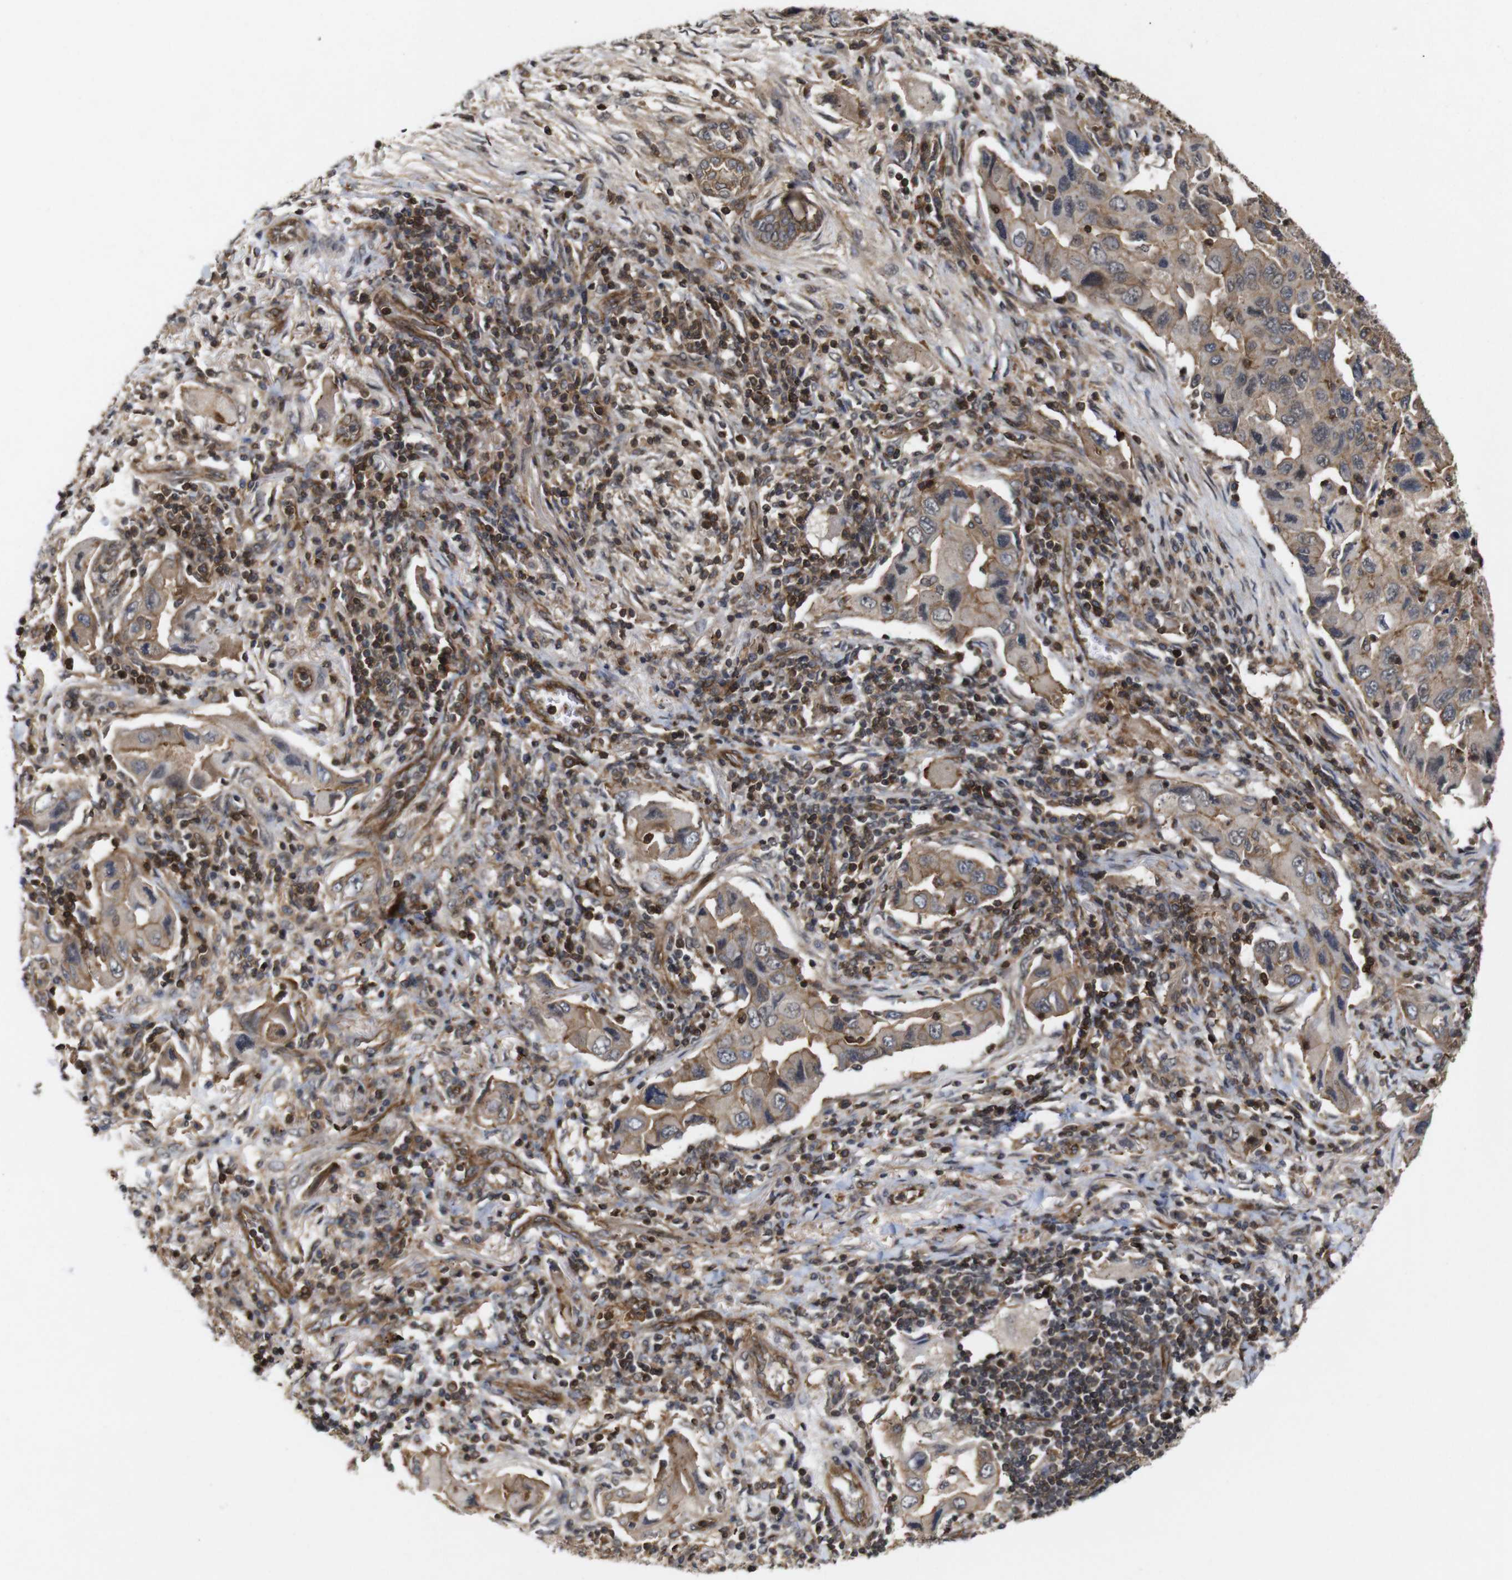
{"staining": {"intensity": "moderate", "quantity": ">75%", "location": "cytoplasmic/membranous"}, "tissue": "lung cancer", "cell_type": "Tumor cells", "image_type": "cancer", "snomed": [{"axis": "morphology", "description": "Adenocarcinoma, NOS"}, {"axis": "topography", "description": "Lung"}], "caption": "Adenocarcinoma (lung) stained with a protein marker exhibits moderate staining in tumor cells.", "gene": "NANOS1", "patient": {"sex": "female", "age": 65}}